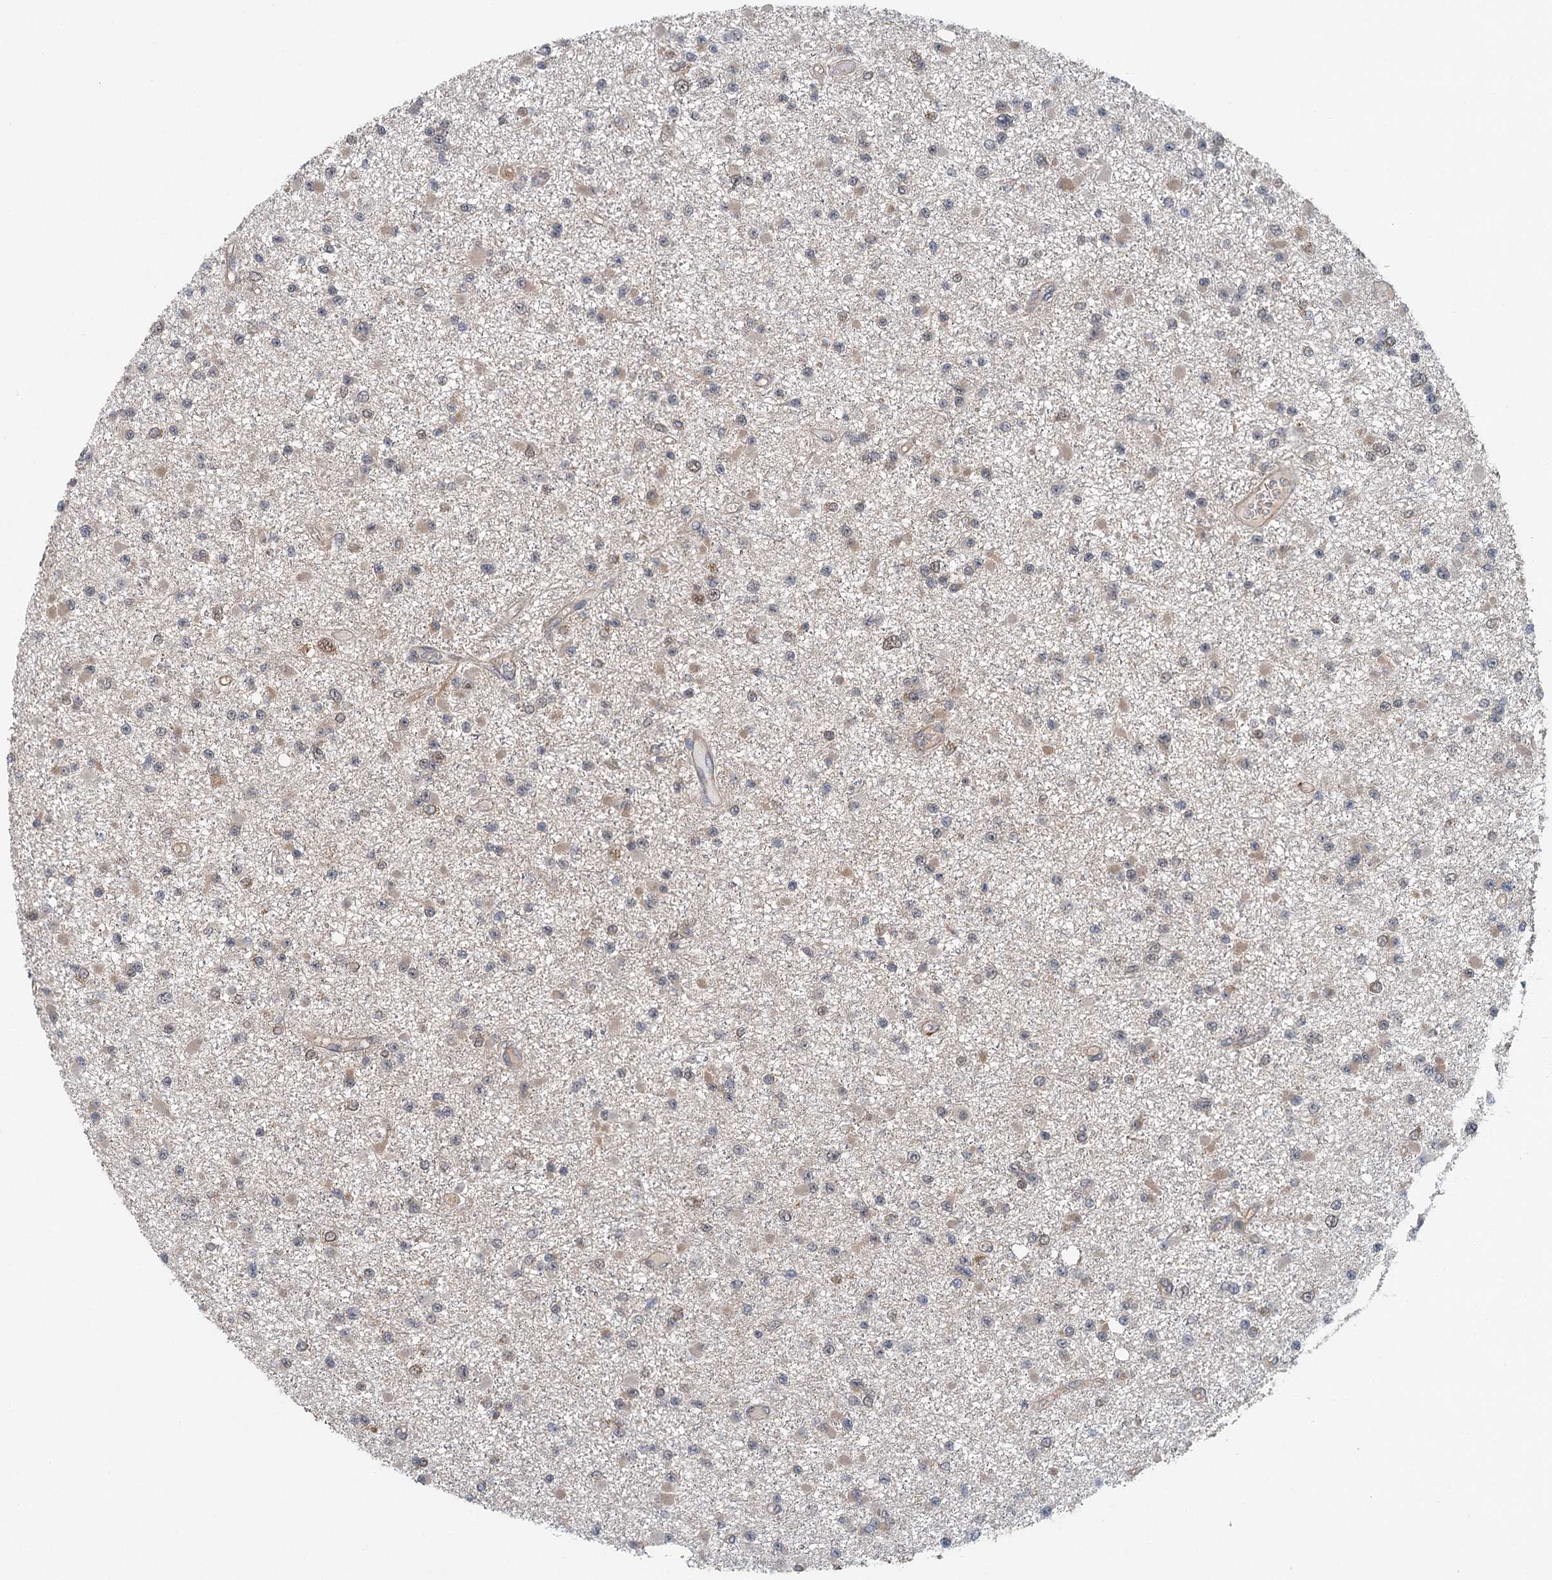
{"staining": {"intensity": "weak", "quantity": "<25%", "location": "cytoplasmic/membranous,nuclear"}, "tissue": "glioma", "cell_type": "Tumor cells", "image_type": "cancer", "snomed": [{"axis": "morphology", "description": "Glioma, malignant, Low grade"}, {"axis": "topography", "description": "Brain"}], "caption": "The histopathology image displays no staining of tumor cells in malignant glioma (low-grade). (DAB (3,3'-diaminobenzidine) immunohistochemistry (IHC) with hematoxylin counter stain).", "gene": "TAS2R42", "patient": {"sex": "female", "age": 22}}